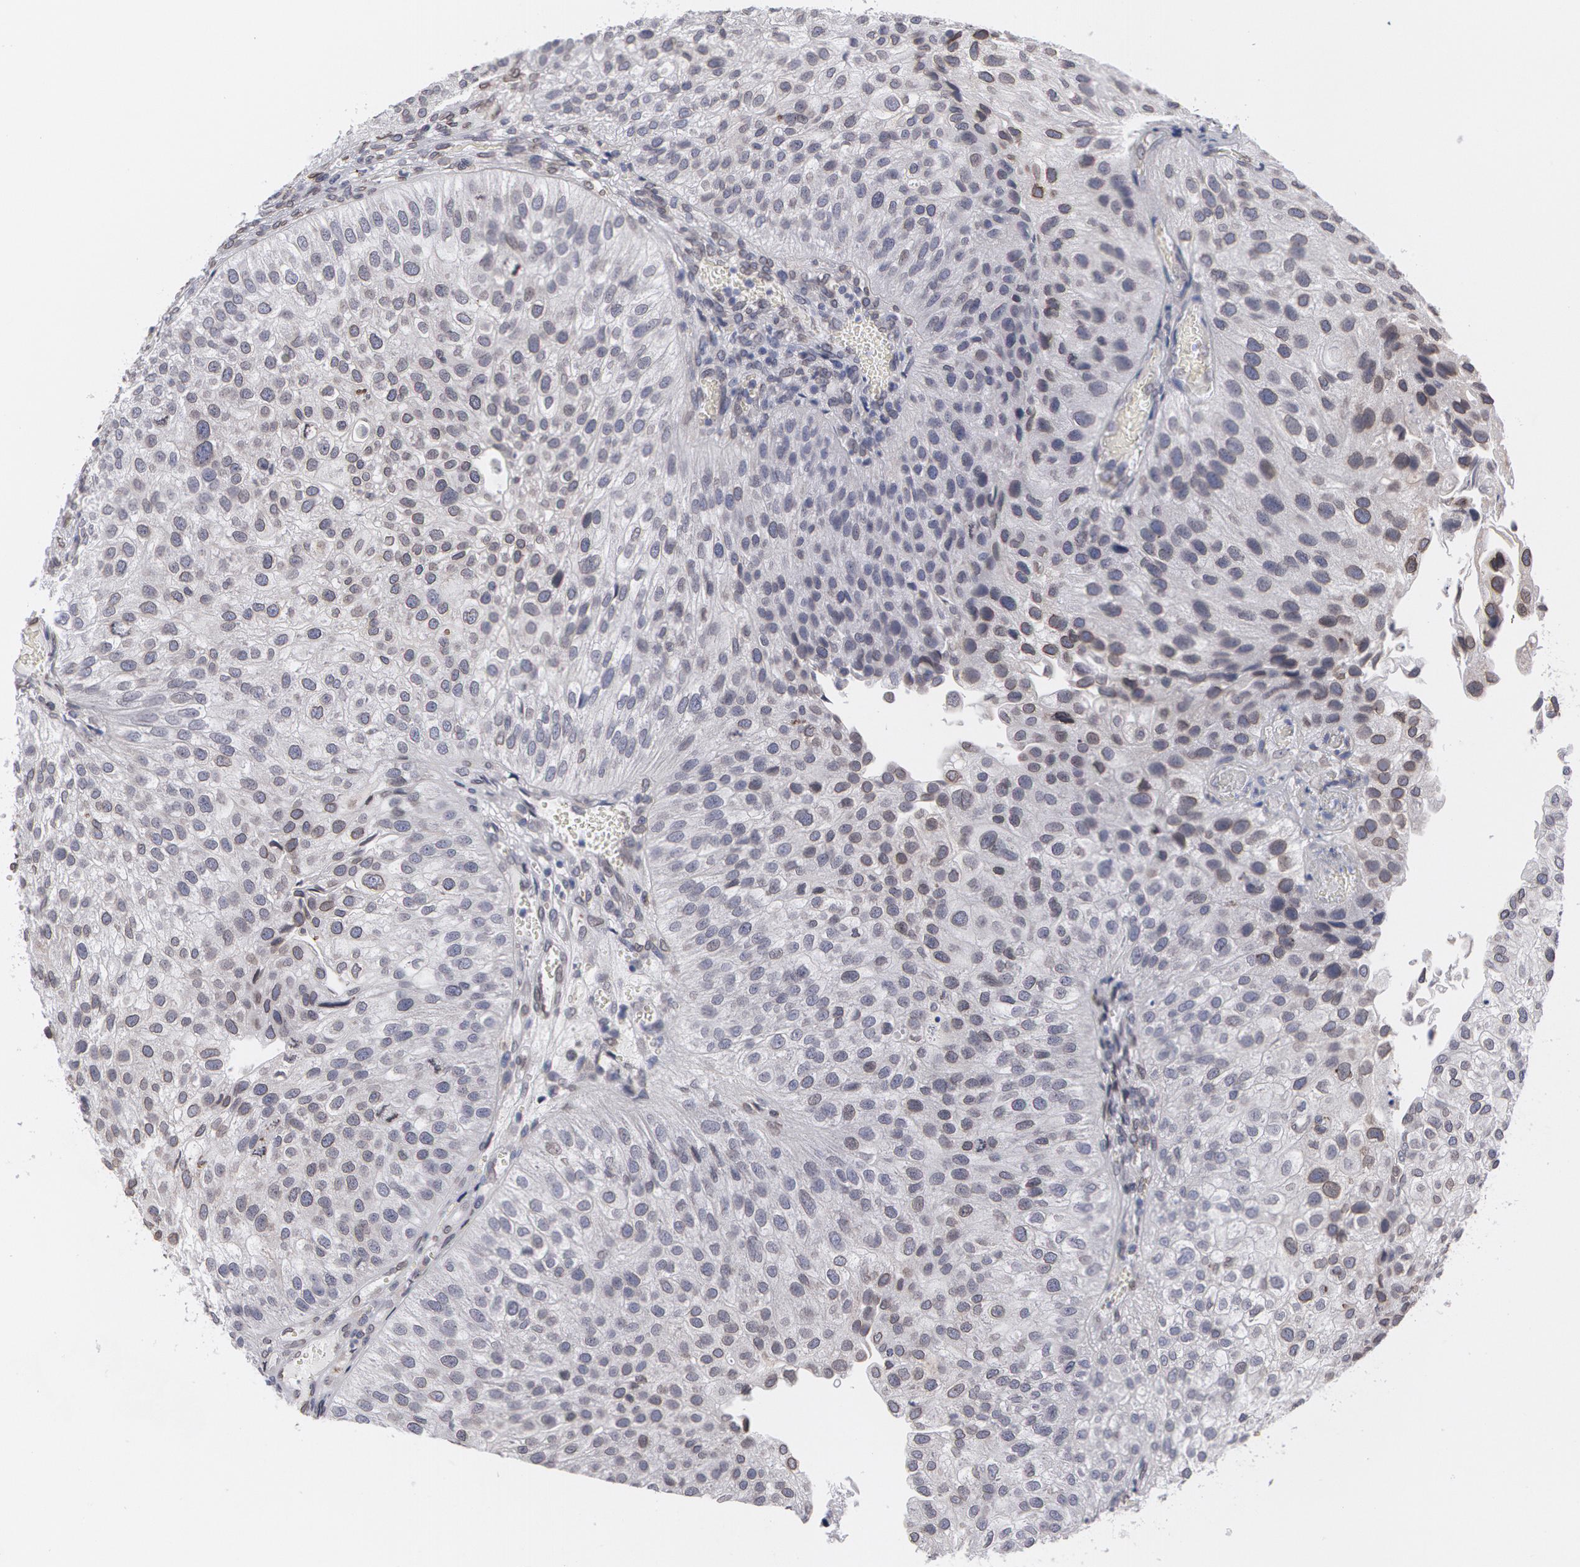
{"staining": {"intensity": "negative", "quantity": "none", "location": "none"}, "tissue": "urothelial cancer", "cell_type": "Tumor cells", "image_type": "cancer", "snomed": [{"axis": "morphology", "description": "Urothelial carcinoma, Low grade"}, {"axis": "topography", "description": "Urinary bladder"}], "caption": "Immunohistochemistry (IHC) of urothelial cancer displays no staining in tumor cells. Brightfield microscopy of IHC stained with DAB (brown) and hematoxylin (blue), captured at high magnification.", "gene": "EMD", "patient": {"sex": "female", "age": 89}}